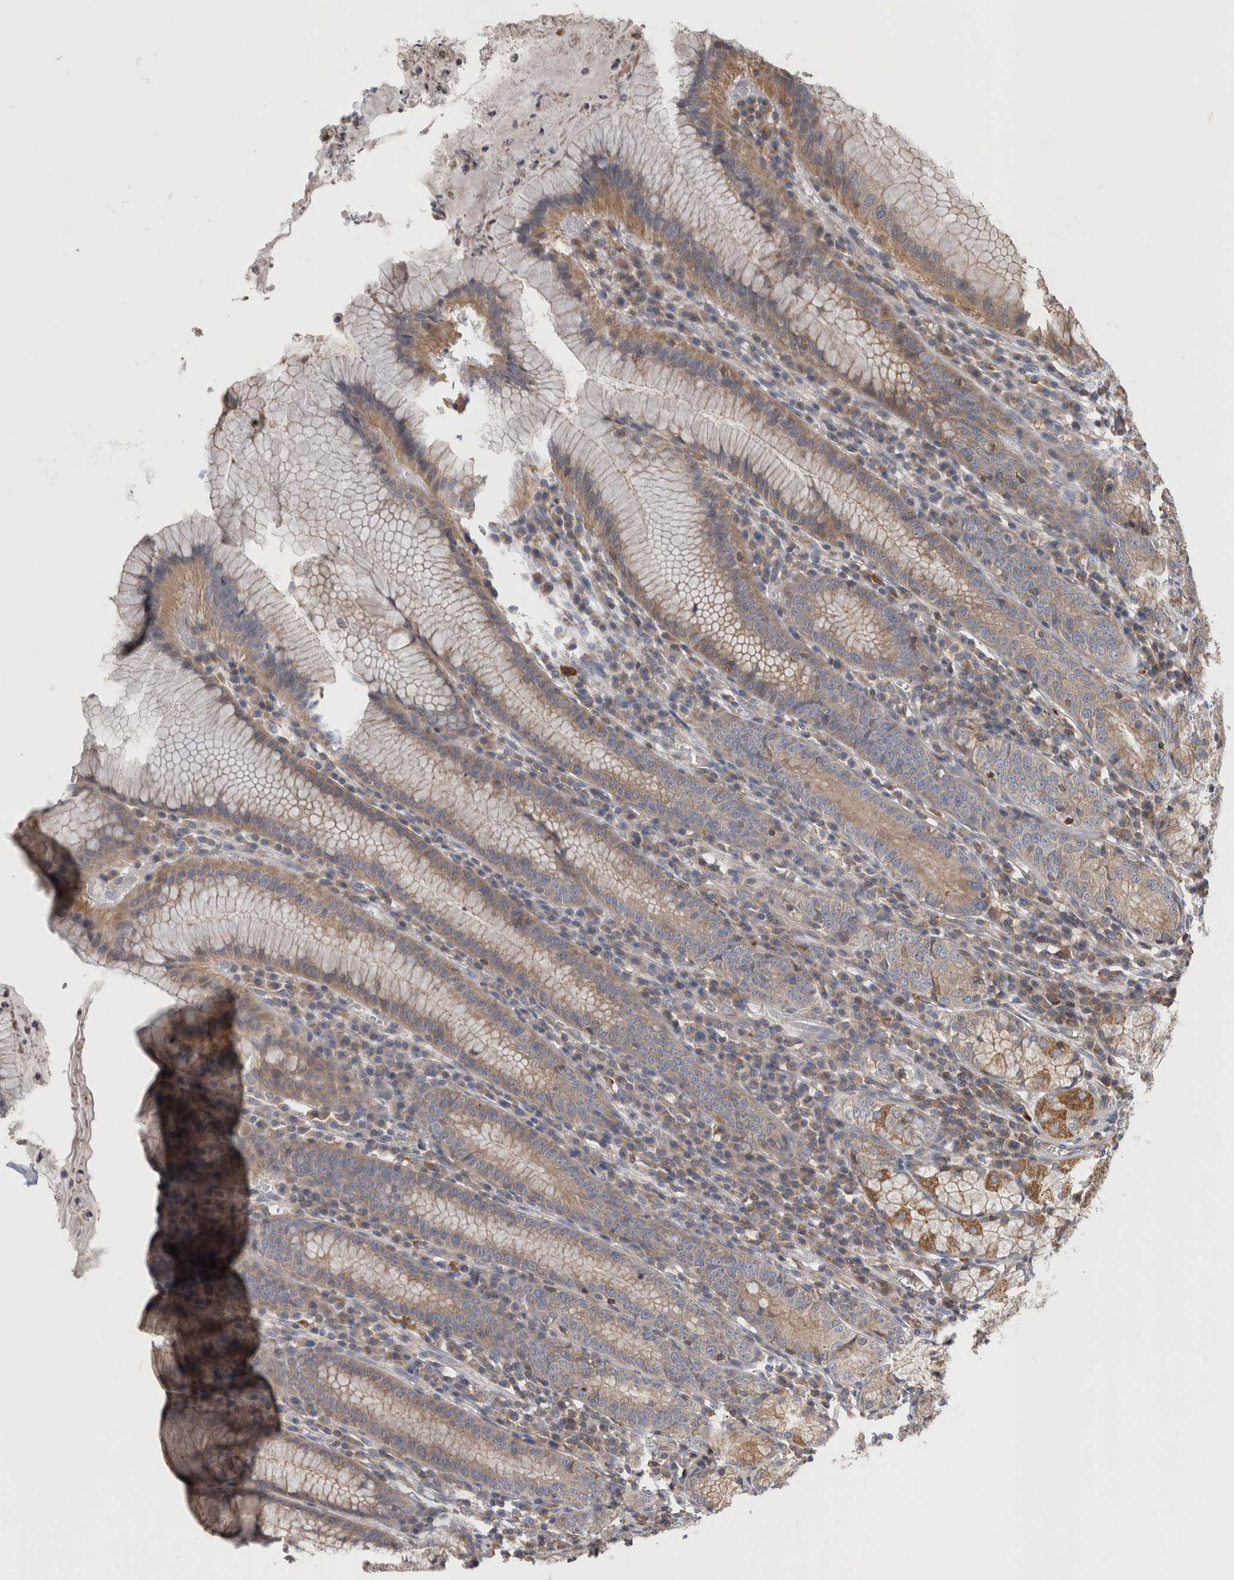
{"staining": {"intensity": "moderate", "quantity": ">75%", "location": "cytoplasmic/membranous"}, "tissue": "stomach", "cell_type": "Glandular cells", "image_type": "normal", "snomed": [{"axis": "morphology", "description": "Normal tissue, NOS"}, {"axis": "topography", "description": "Stomach"}], "caption": "Glandular cells reveal medium levels of moderate cytoplasmic/membranous staining in approximately >75% of cells in benign stomach.", "gene": "GRIK2", "patient": {"sex": "male", "age": 55}}